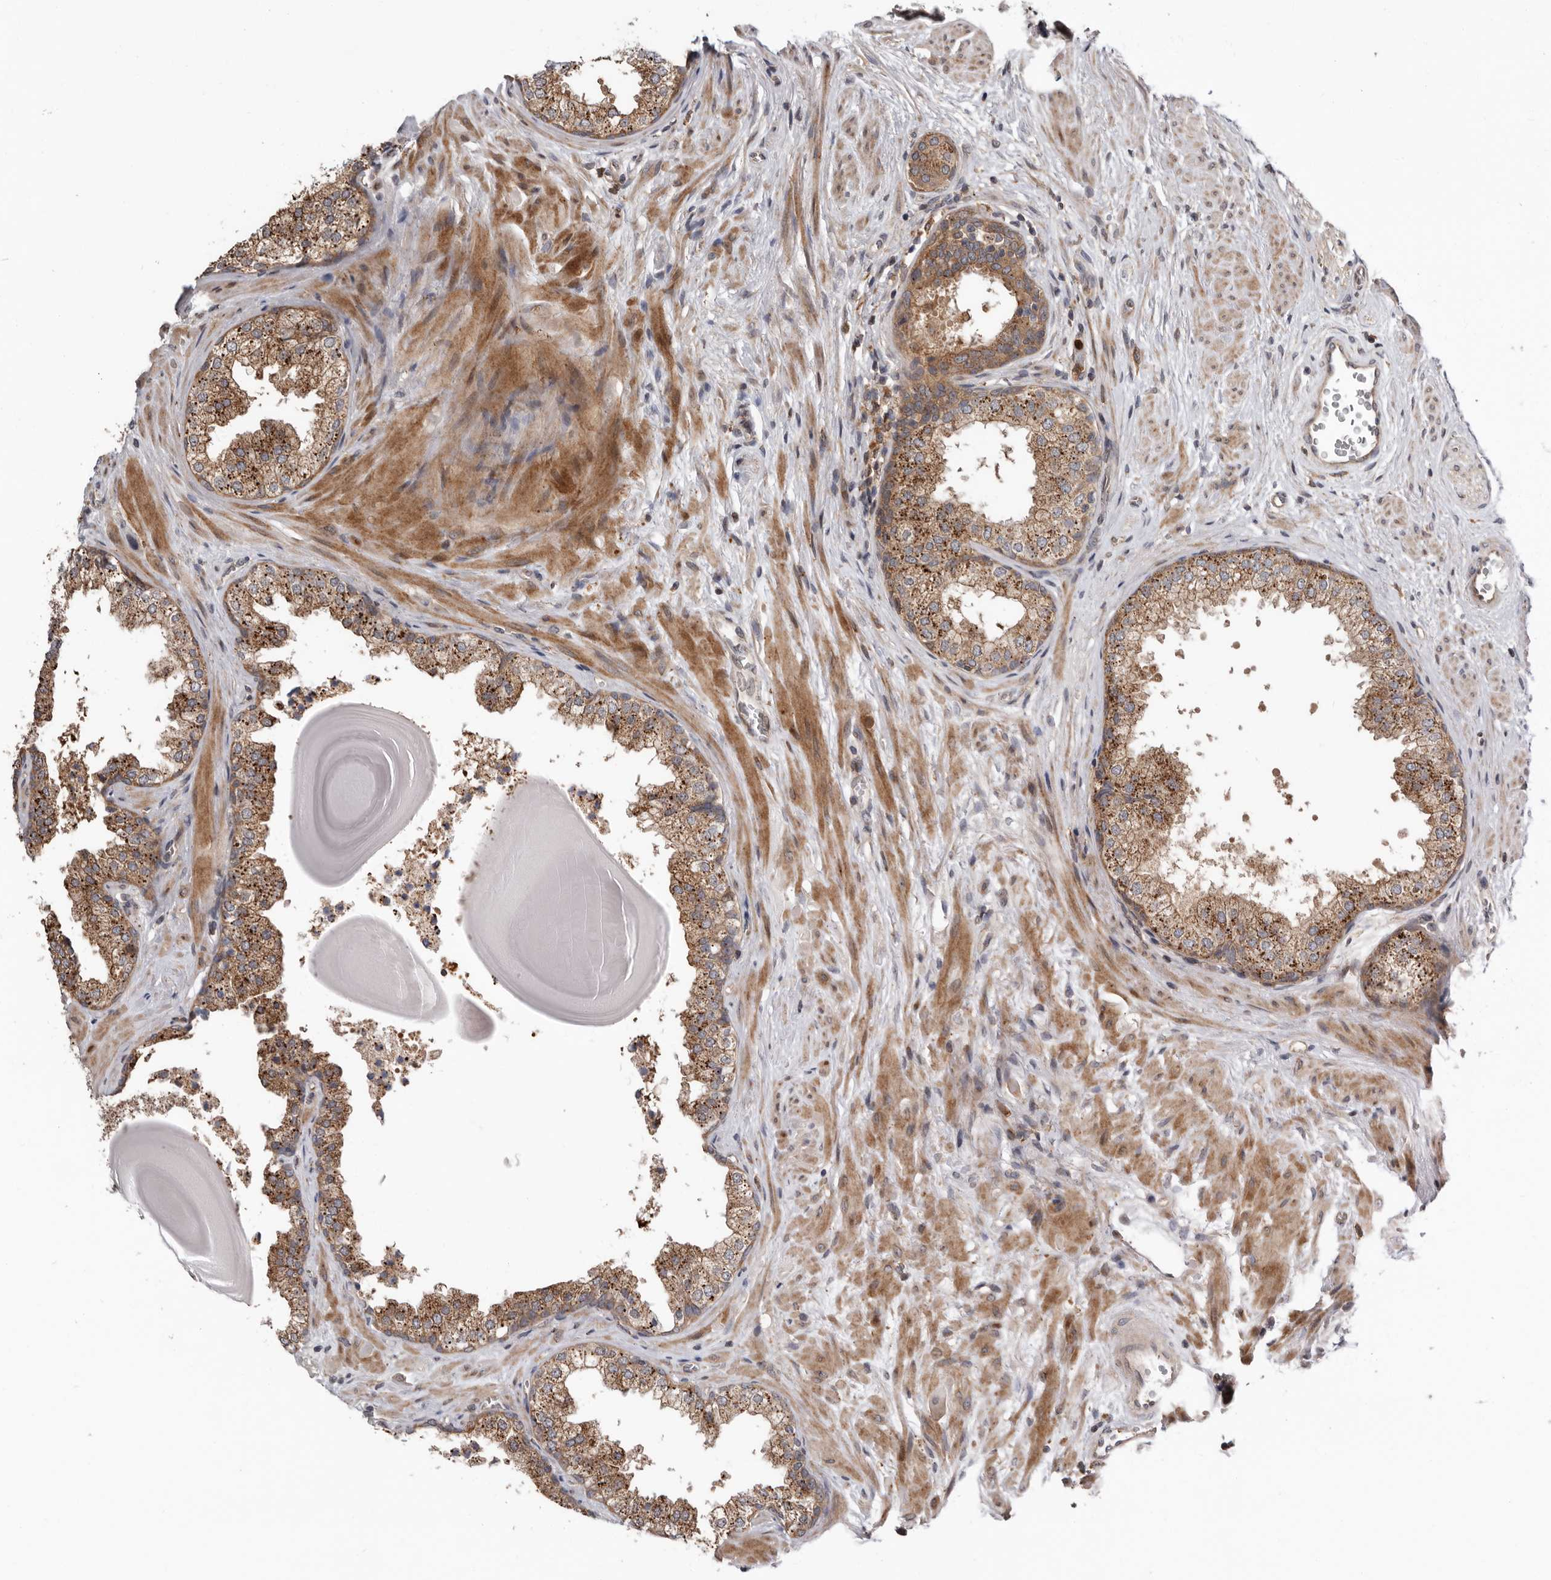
{"staining": {"intensity": "moderate", "quantity": ">75%", "location": "cytoplasmic/membranous"}, "tissue": "prostate", "cell_type": "Glandular cells", "image_type": "normal", "snomed": [{"axis": "morphology", "description": "Normal tissue, NOS"}, {"axis": "topography", "description": "Prostate"}], "caption": "Protein expression analysis of benign prostate demonstrates moderate cytoplasmic/membranous positivity in about >75% of glandular cells.", "gene": "FGFR4", "patient": {"sex": "male", "age": 48}}